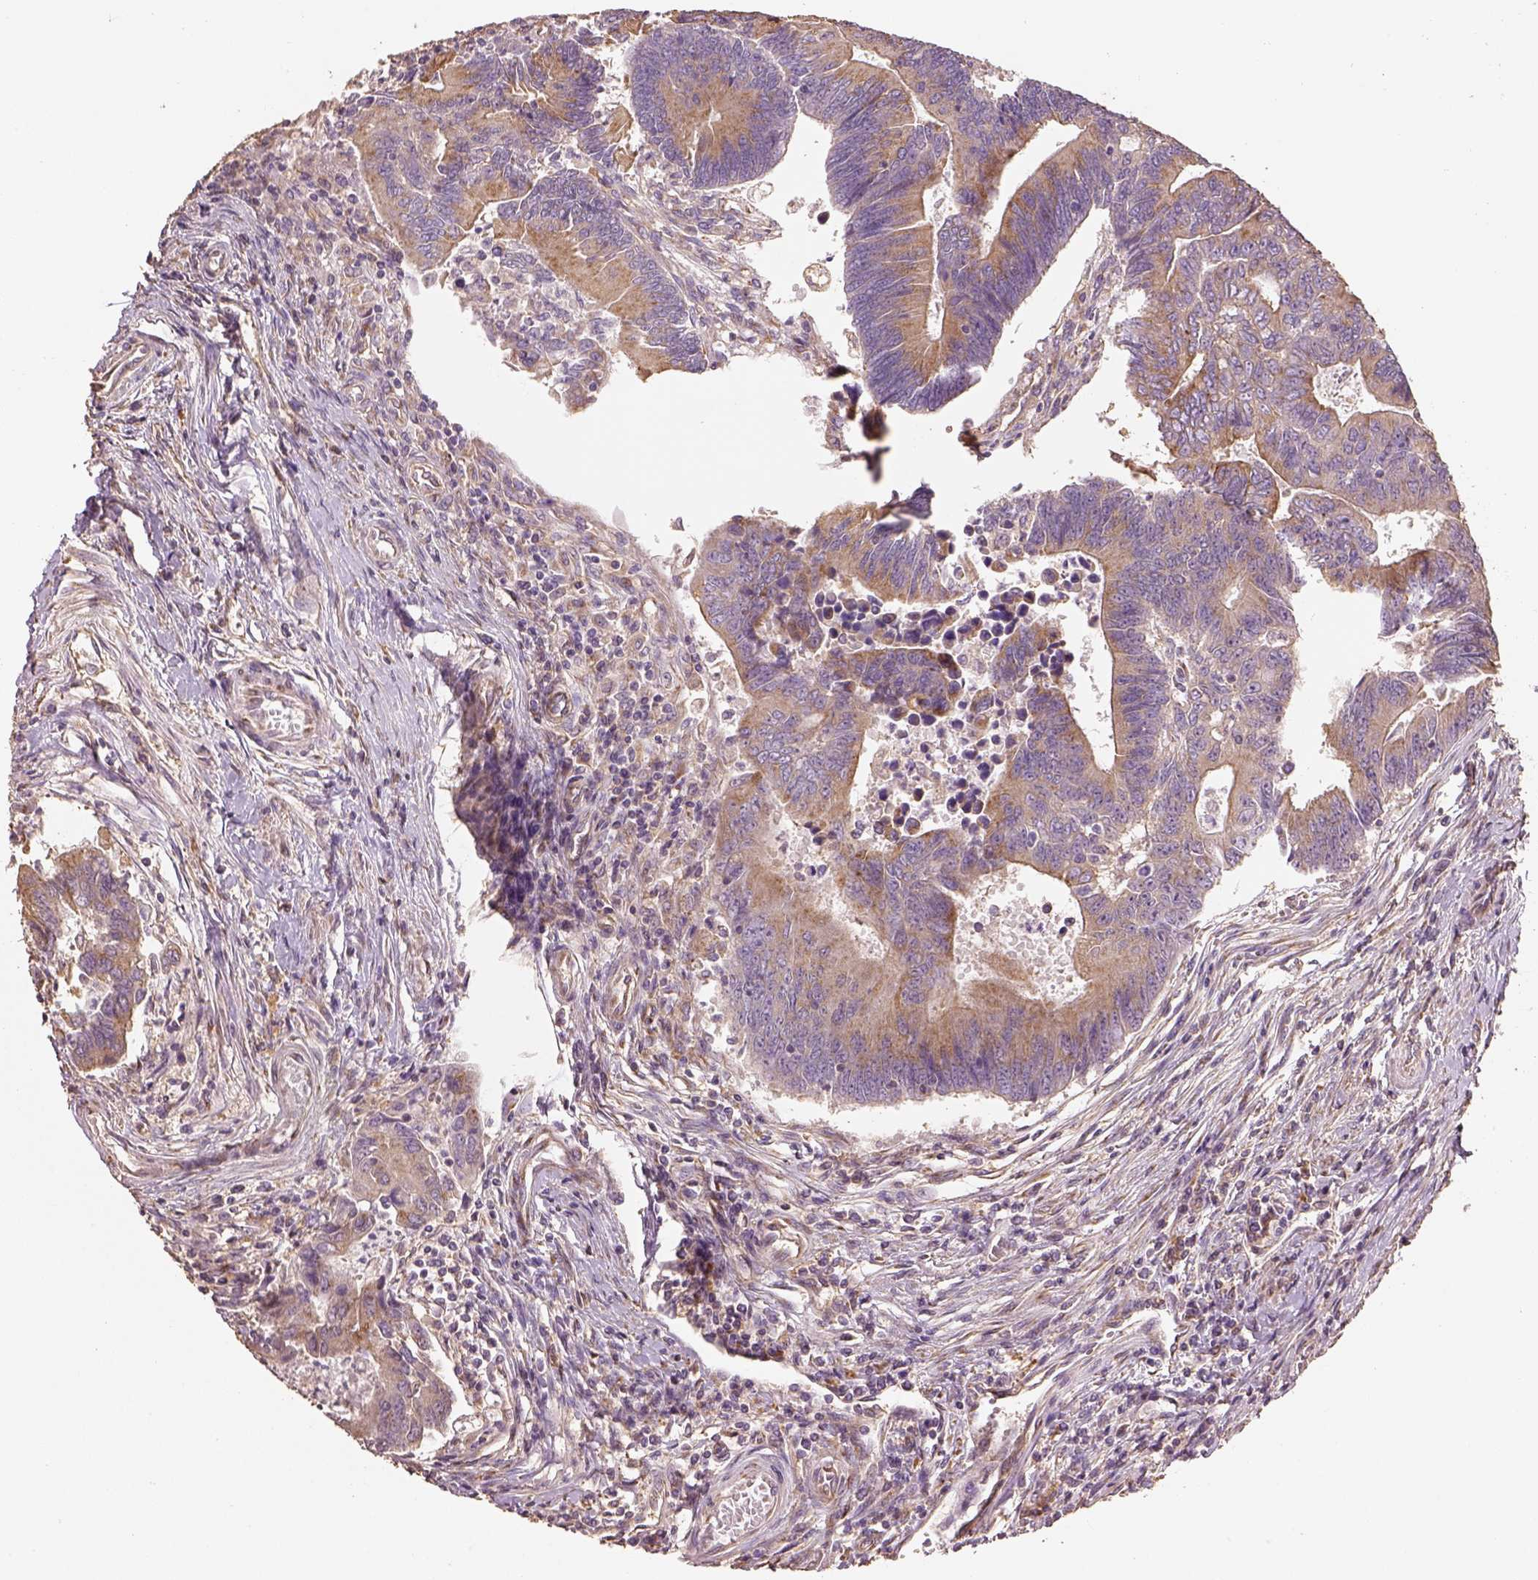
{"staining": {"intensity": "moderate", "quantity": ">75%", "location": "cytoplasmic/membranous"}, "tissue": "colorectal cancer", "cell_type": "Tumor cells", "image_type": "cancer", "snomed": [{"axis": "morphology", "description": "Adenocarcinoma, NOS"}, {"axis": "topography", "description": "Colon"}], "caption": "Immunohistochemical staining of human colorectal cancer reveals moderate cytoplasmic/membranous protein positivity in about >75% of tumor cells.", "gene": "AP1B1", "patient": {"sex": "female", "age": 67}}